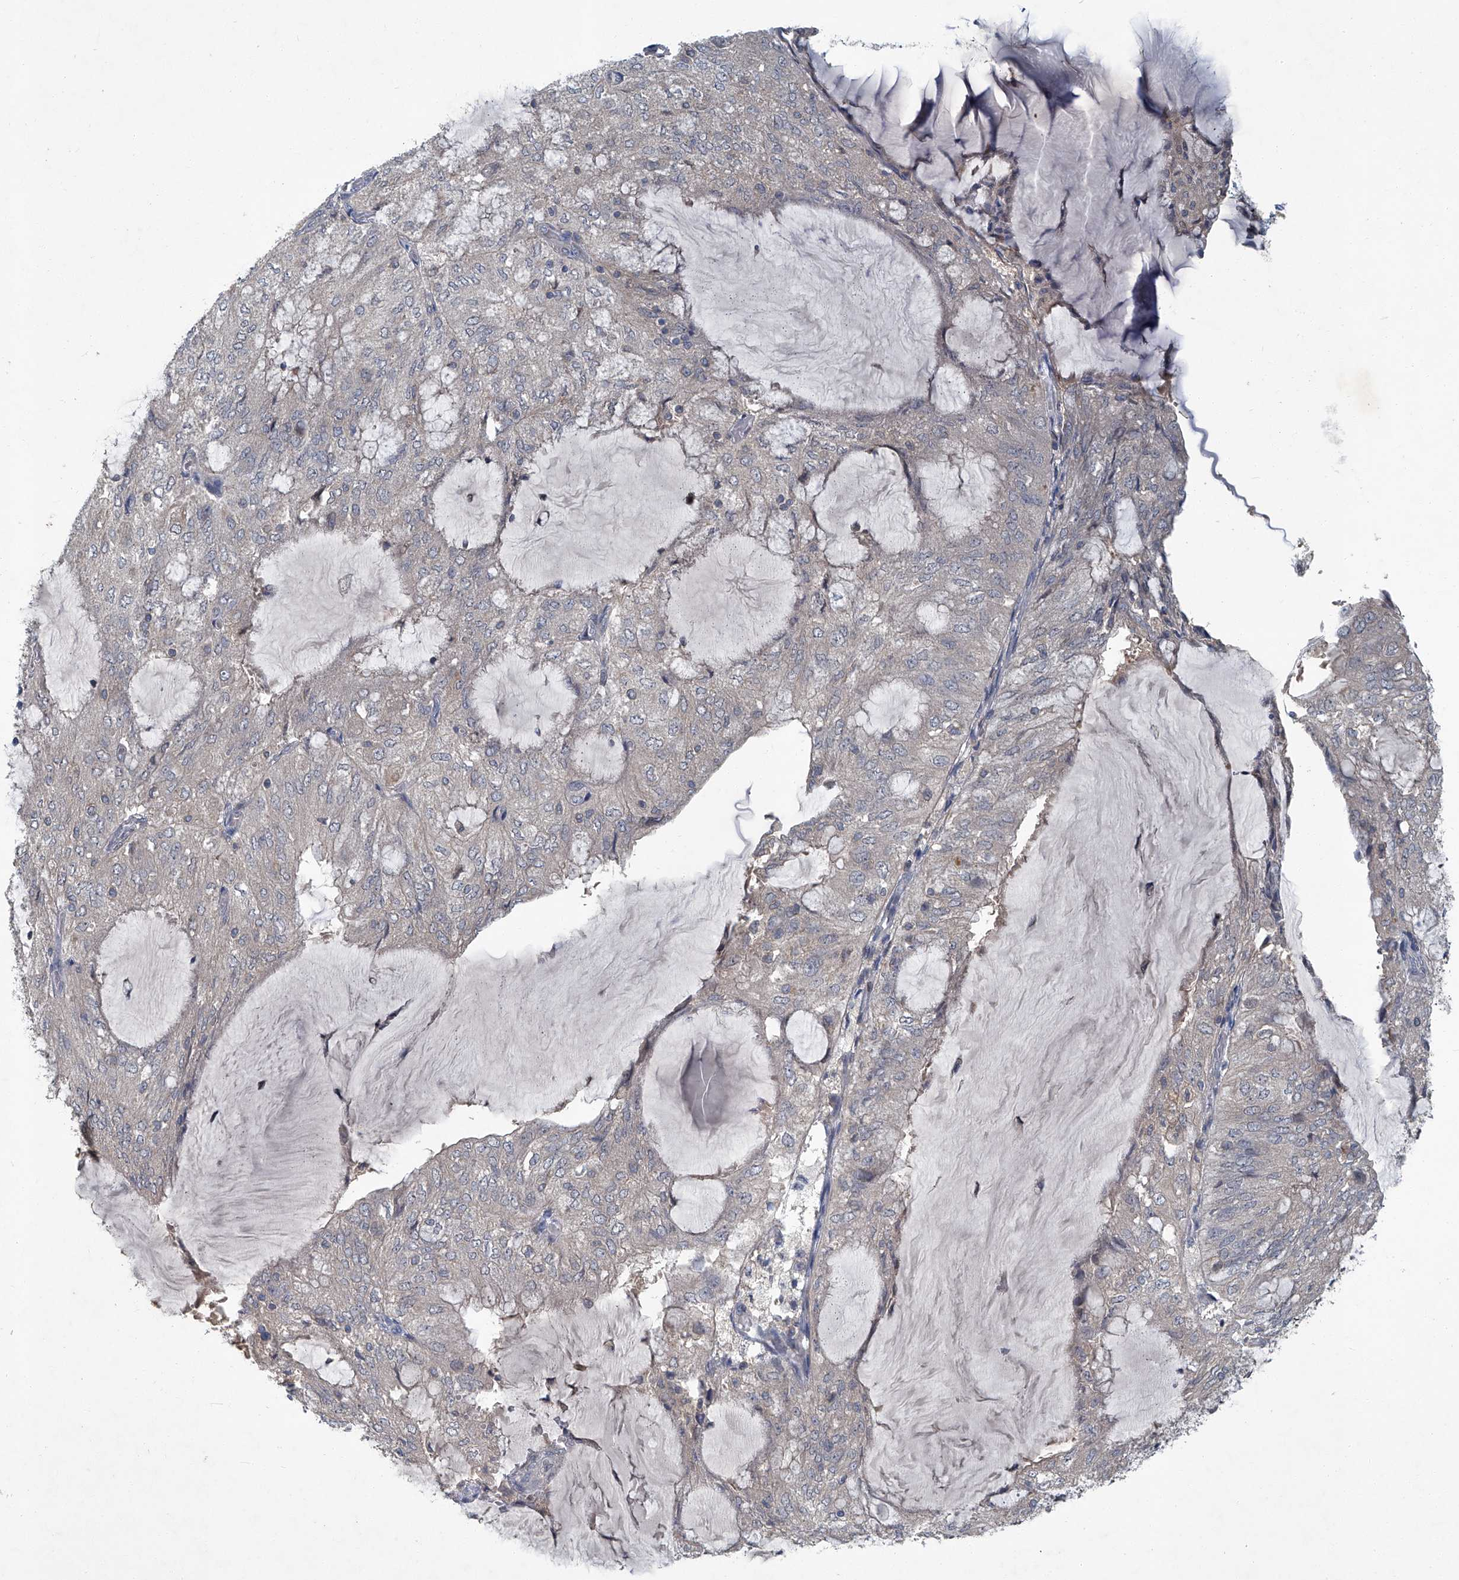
{"staining": {"intensity": "negative", "quantity": "none", "location": "none"}, "tissue": "endometrial cancer", "cell_type": "Tumor cells", "image_type": "cancer", "snomed": [{"axis": "morphology", "description": "Adenocarcinoma, NOS"}, {"axis": "topography", "description": "Endometrium"}], "caption": "This is a image of immunohistochemistry (IHC) staining of endometrial cancer, which shows no staining in tumor cells. (Stains: DAB immunohistochemistry with hematoxylin counter stain, Microscopy: brightfield microscopy at high magnification).", "gene": "ANKRD34A", "patient": {"sex": "female", "age": 81}}